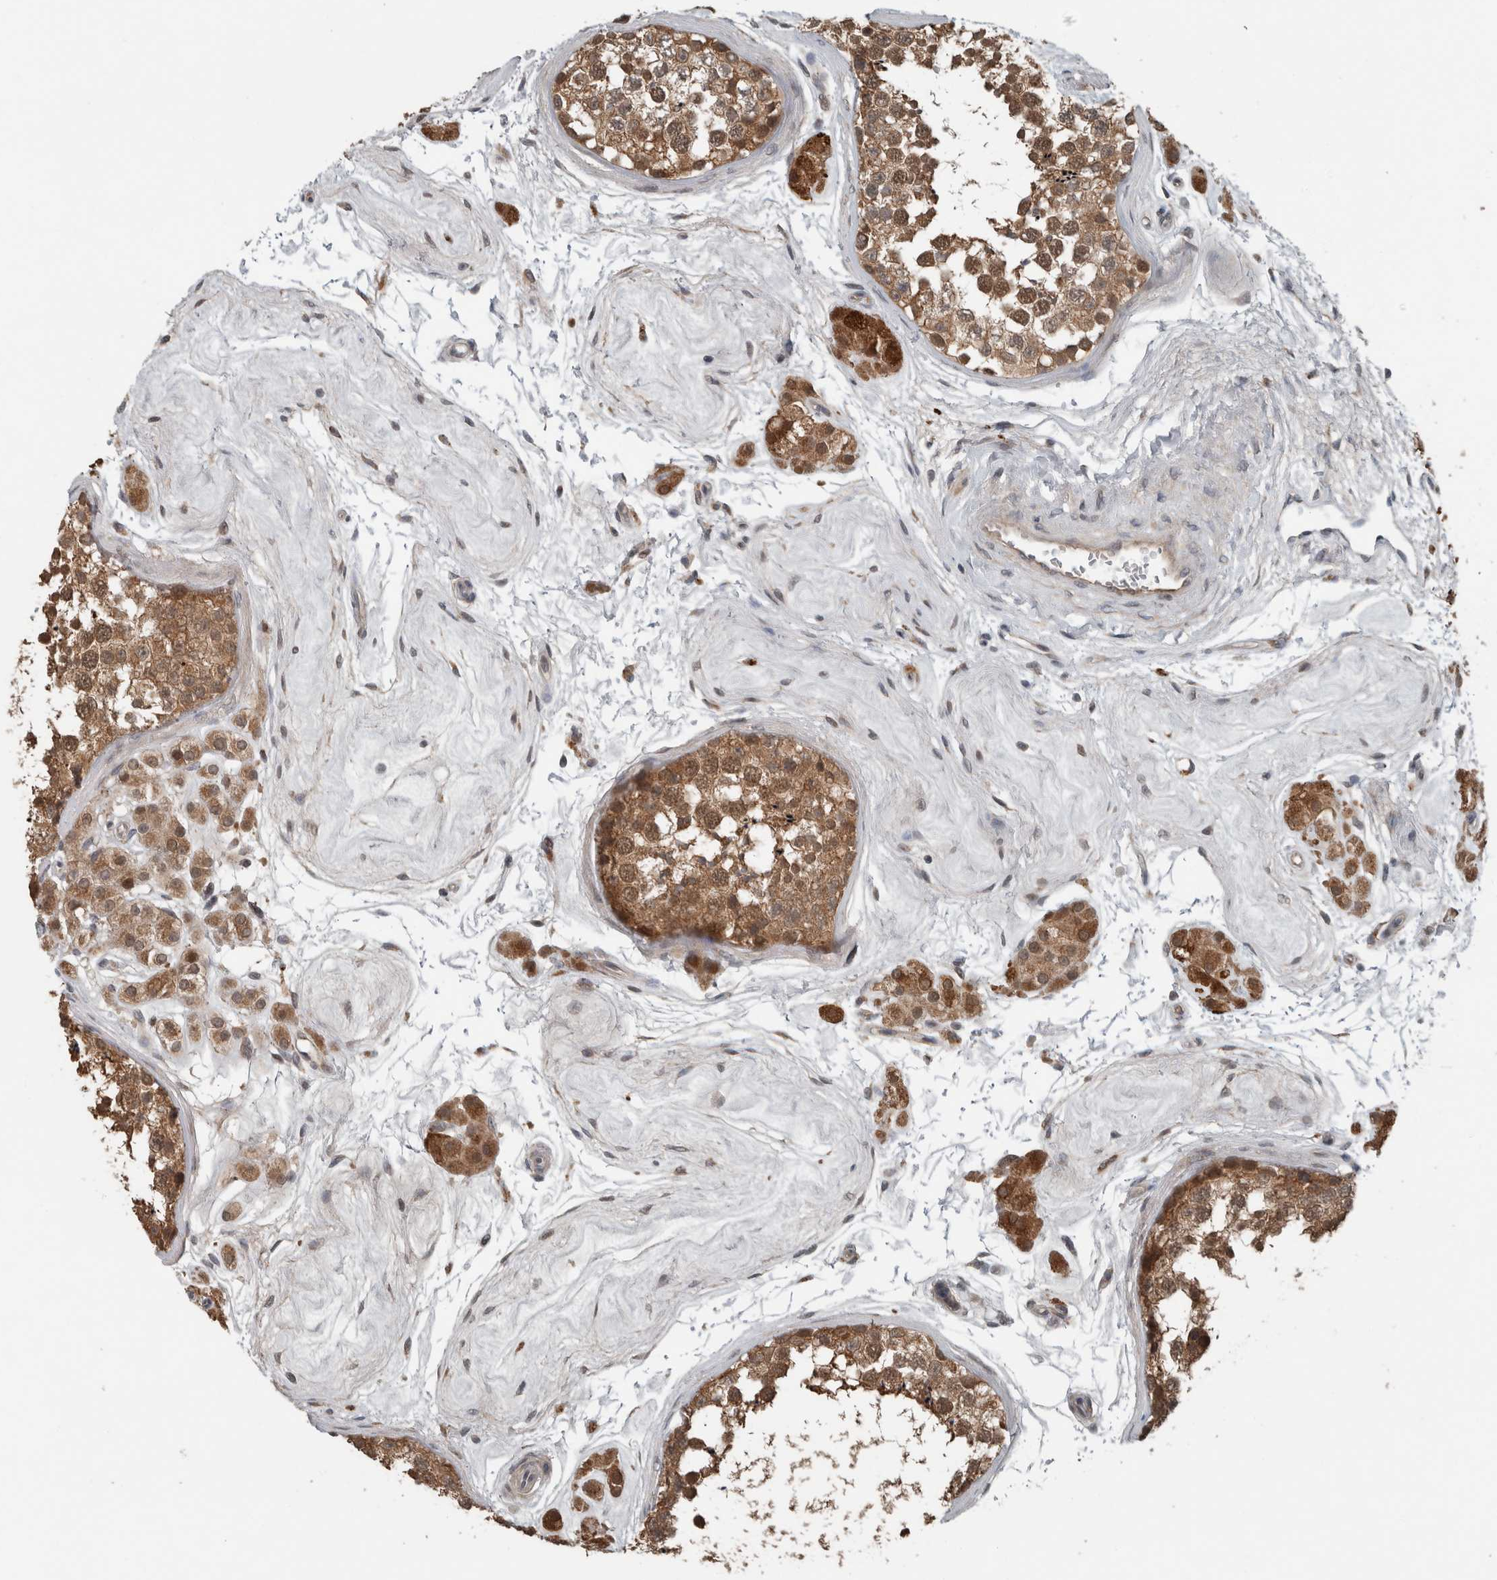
{"staining": {"intensity": "moderate", "quantity": ">75%", "location": "cytoplasmic/membranous"}, "tissue": "testis", "cell_type": "Cells in seminiferous ducts", "image_type": "normal", "snomed": [{"axis": "morphology", "description": "Normal tissue, NOS"}, {"axis": "topography", "description": "Testis"}], "caption": "IHC staining of normal testis, which displays medium levels of moderate cytoplasmic/membranous staining in approximately >75% of cells in seminiferous ducts indicating moderate cytoplasmic/membranous protein staining. The staining was performed using DAB (3,3'-diaminobenzidine) (brown) for protein detection and nuclei were counterstained in hematoxylin (blue).", "gene": "GBA2", "patient": {"sex": "male", "age": 56}}